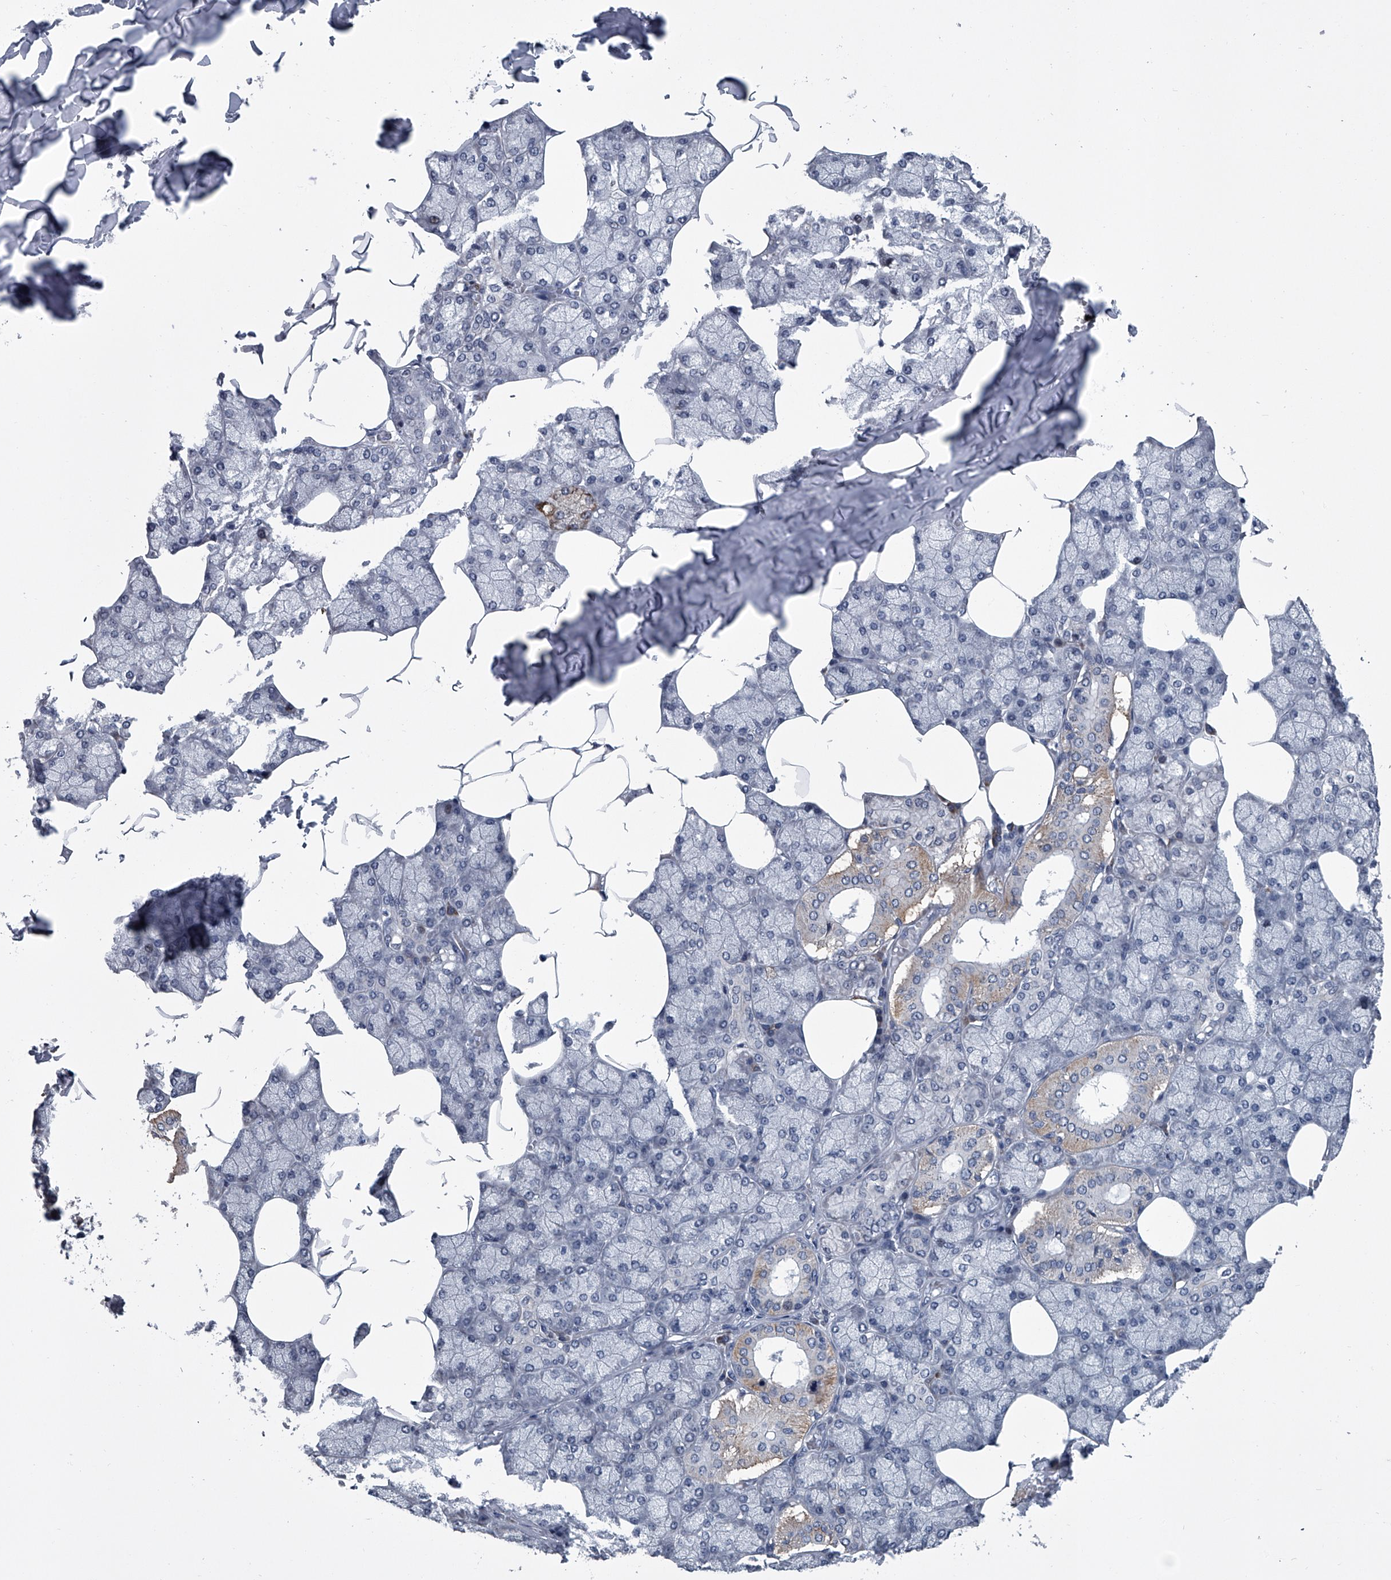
{"staining": {"intensity": "moderate", "quantity": "<25%", "location": "cytoplasmic/membranous"}, "tissue": "salivary gland", "cell_type": "Glandular cells", "image_type": "normal", "snomed": [{"axis": "morphology", "description": "Normal tissue, NOS"}, {"axis": "topography", "description": "Salivary gland"}], "caption": "Glandular cells show low levels of moderate cytoplasmic/membranous expression in about <25% of cells in normal human salivary gland.", "gene": "PPP2R5D", "patient": {"sex": "male", "age": 62}}